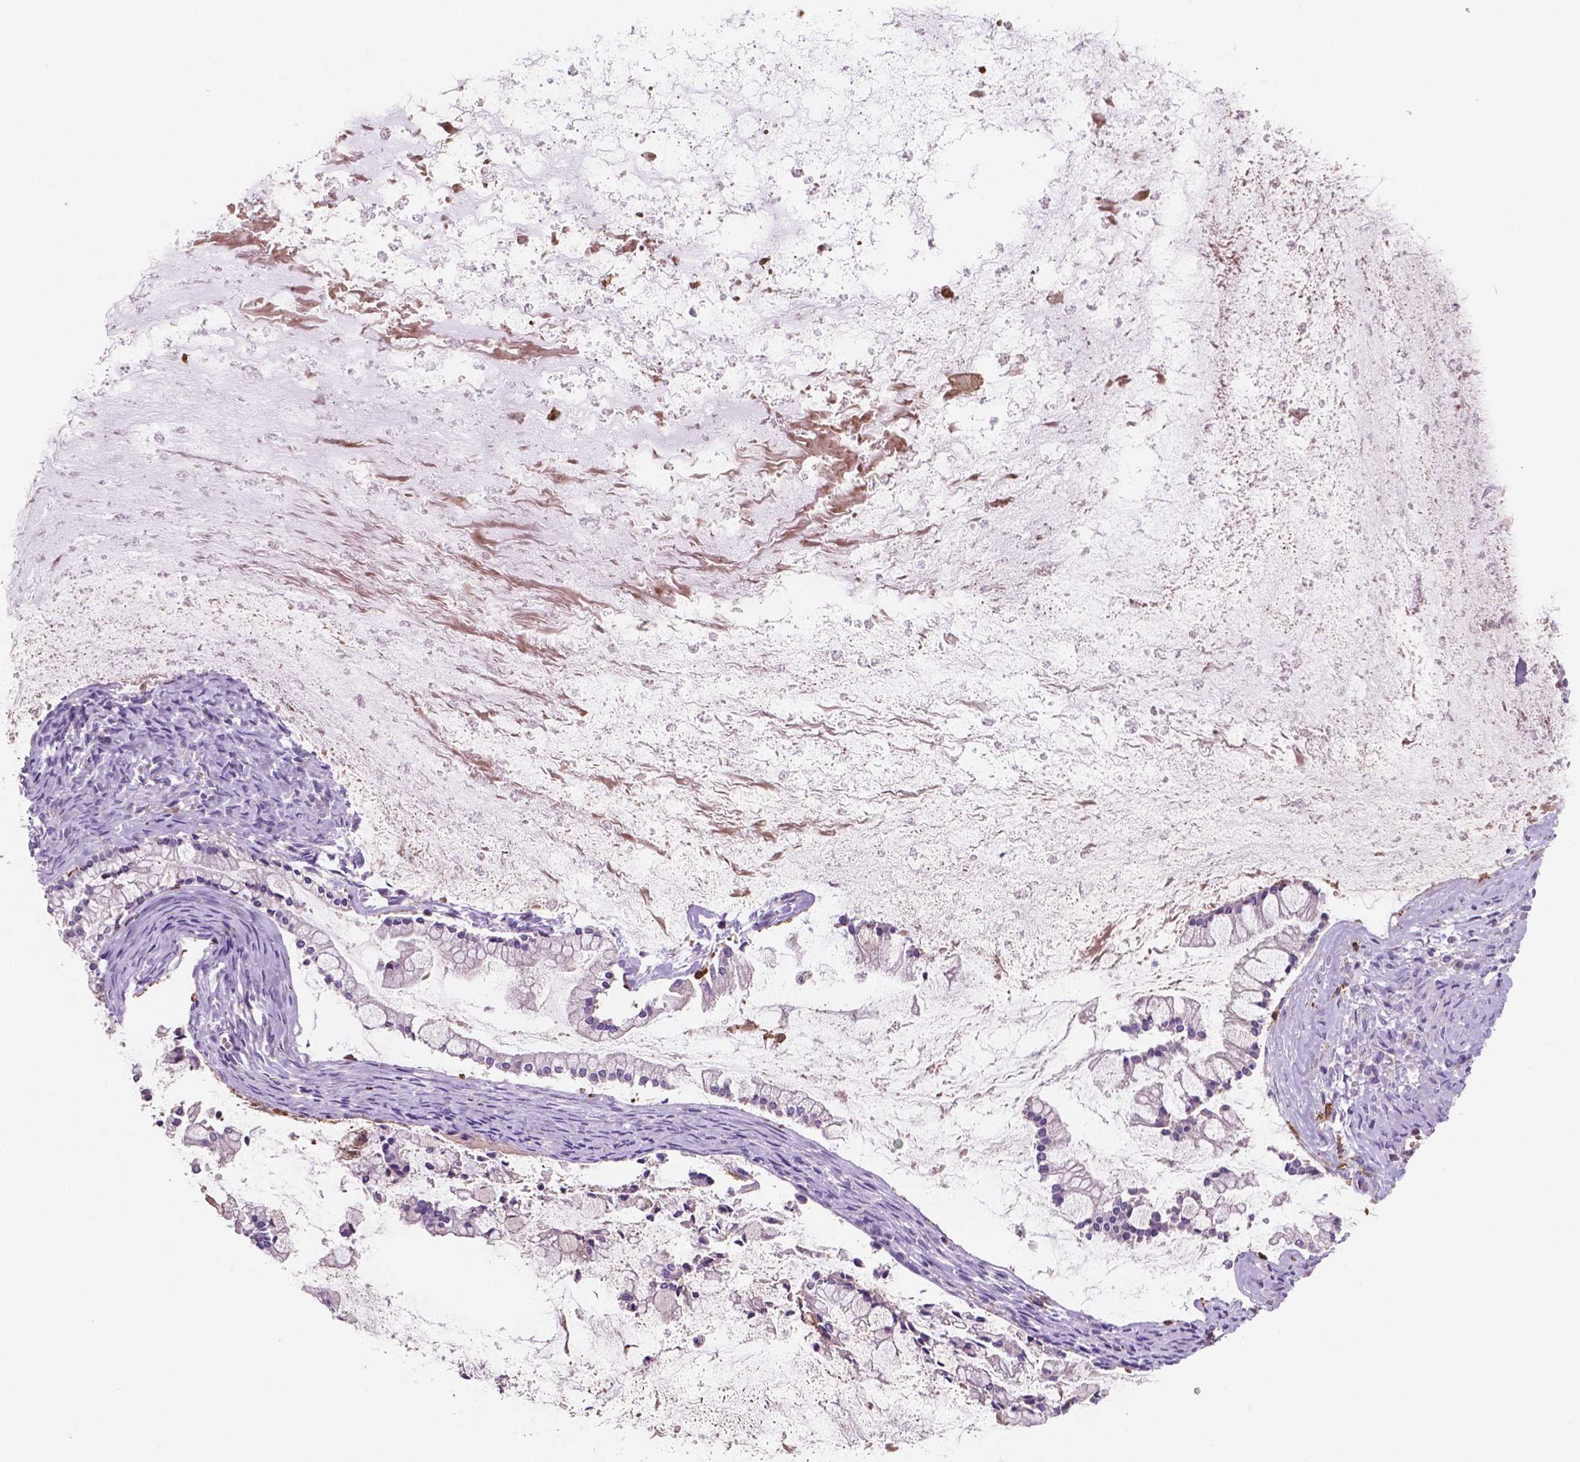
{"staining": {"intensity": "negative", "quantity": "none", "location": "none"}, "tissue": "ovarian cancer", "cell_type": "Tumor cells", "image_type": "cancer", "snomed": [{"axis": "morphology", "description": "Cystadenocarcinoma, mucinous, NOS"}, {"axis": "topography", "description": "Ovary"}], "caption": "Ovarian mucinous cystadenocarcinoma stained for a protein using immunohistochemistry (IHC) displays no staining tumor cells.", "gene": "MKRN2OS", "patient": {"sex": "female", "age": 67}}